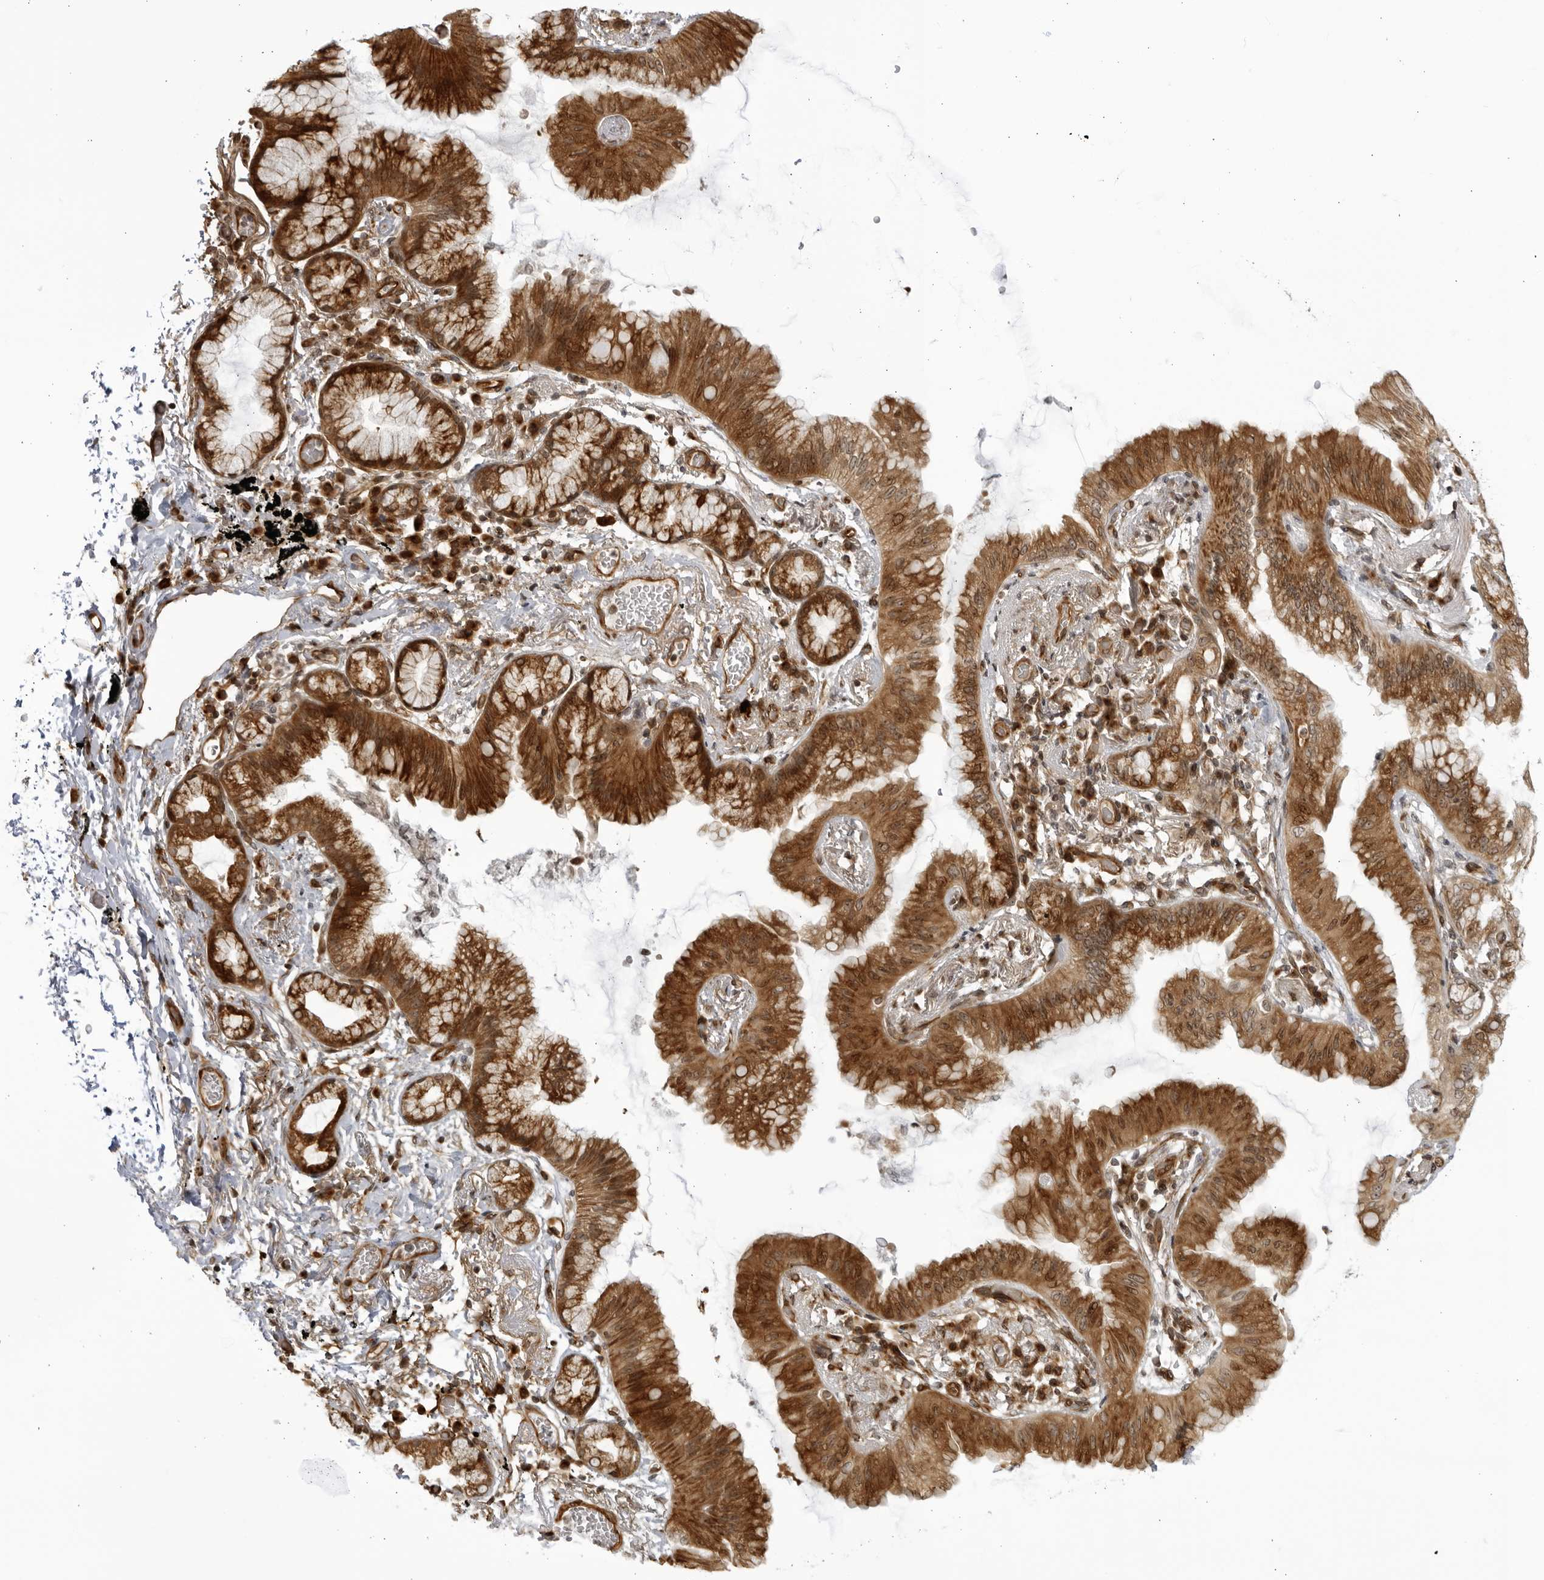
{"staining": {"intensity": "strong", "quantity": ">75%", "location": "cytoplasmic/membranous,nuclear"}, "tissue": "lung cancer", "cell_type": "Tumor cells", "image_type": "cancer", "snomed": [{"axis": "morphology", "description": "Adenocarcinoma, NOS"}, {"axis": "topography", "description": "Lung"}], "caption": "A photomicrograph of lung adenocarcinoma stained for a protein demonstrates strong cytoplasmic/membranous and nuclear brown staining in tumor cells.", "gene": "CNBD1", "patient": {"sex": "female", "age": 70}}